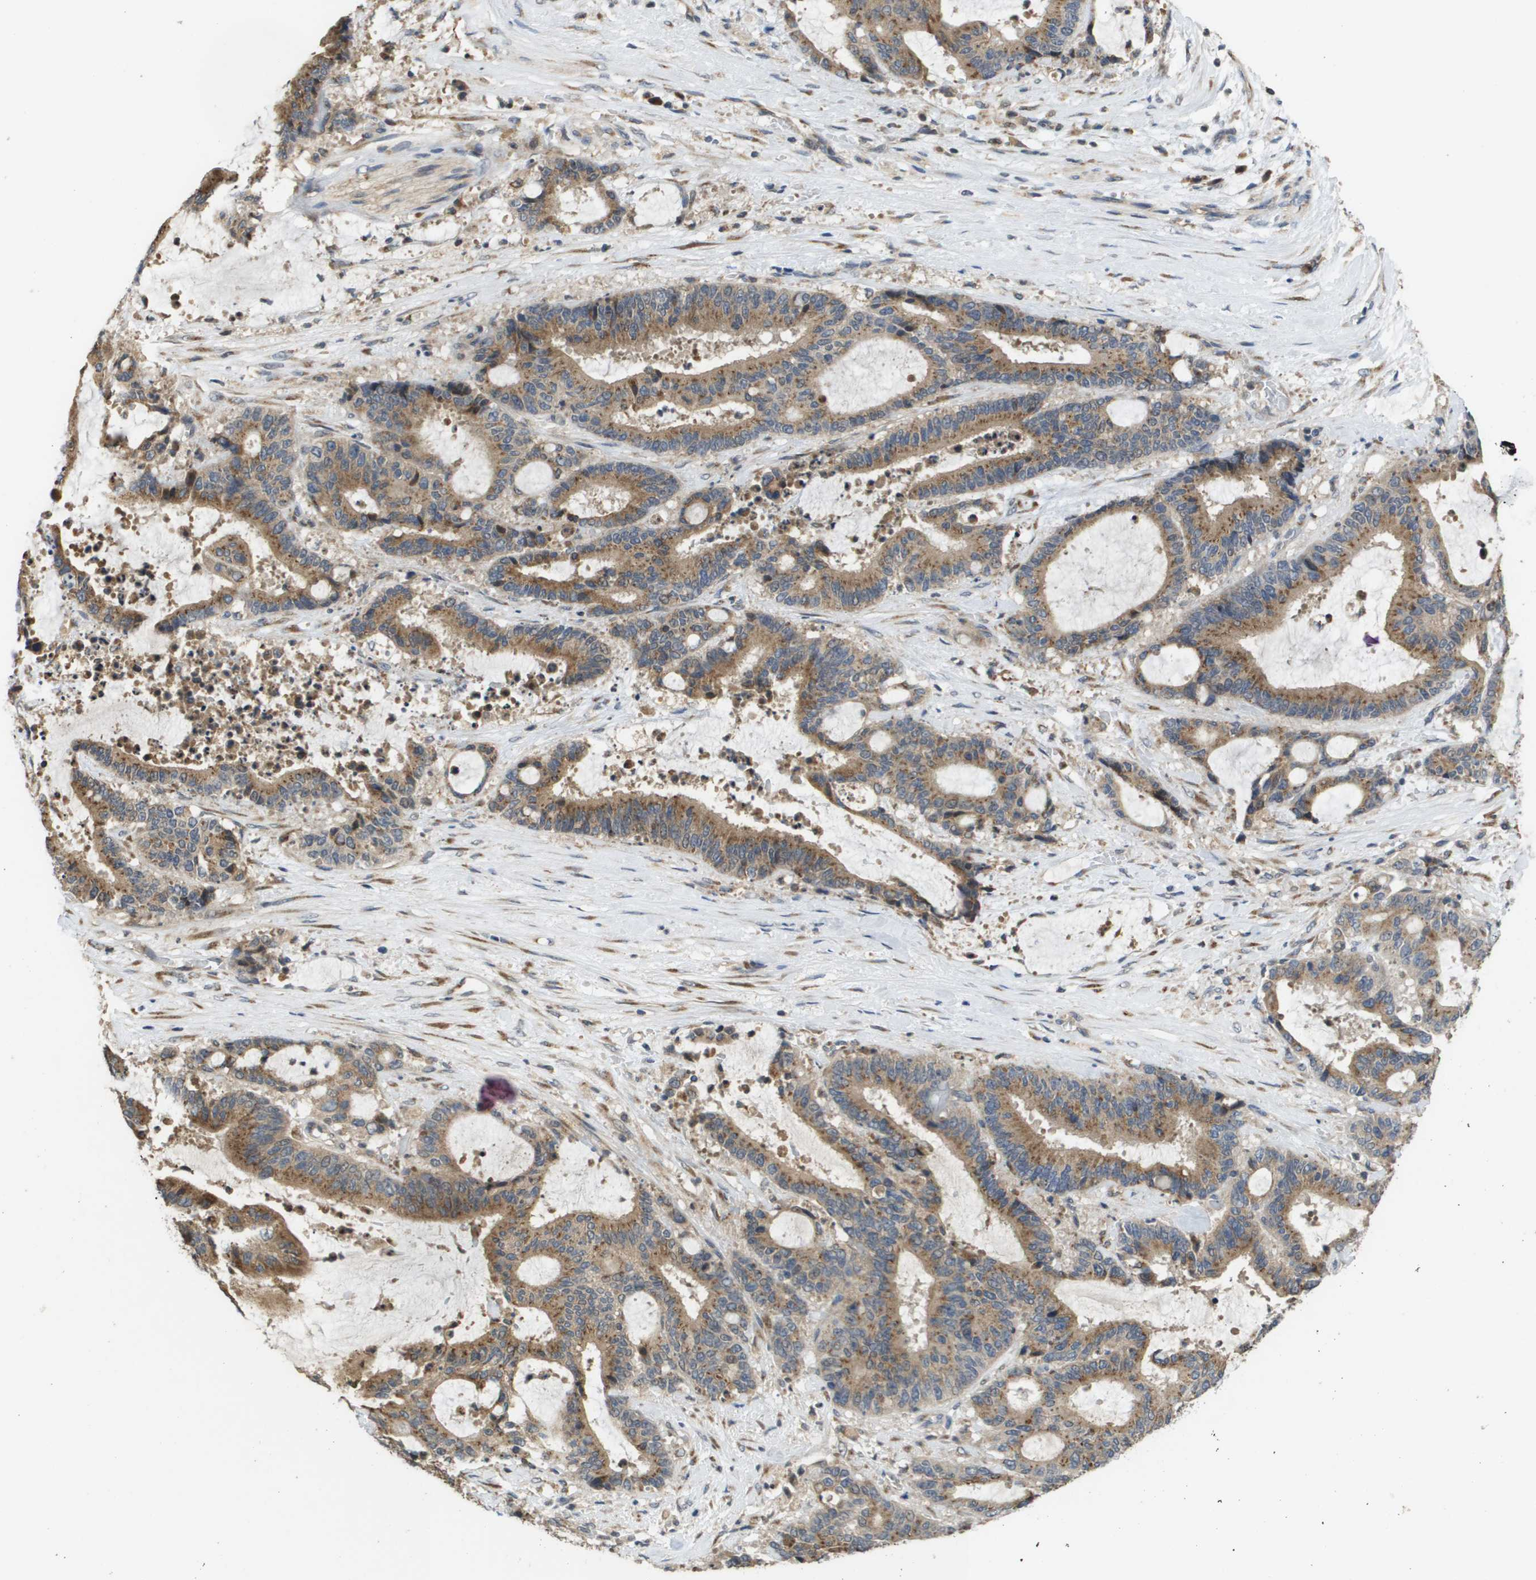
{"staining": {"intensity": "moderate", "quantity": ">75%", "location": "cytoplasmic/membranous"}, "tissue": "liver cancer", "cell_type": "Tumor cells", "image_type": "cancer", "snomed": [{"axis": "morphology", "description": "Normal tissue, NOS"}, {"axis": "morphology", "description": "Cholangiocarcinoma"}, {"axis": "topography", "description": "Liver"}, {"axis": "topography", "description": "Peripheral nerve tissue"}], "caption": "A brown stain shows moderate cytoplasmic/membranous staining of a protein in human liver cancer tumor cells. Ihc stains the protein in brown and the nuclei are stained blue.", "gene": "PCK1", "patient": {"sex": "female", "age": 73}}